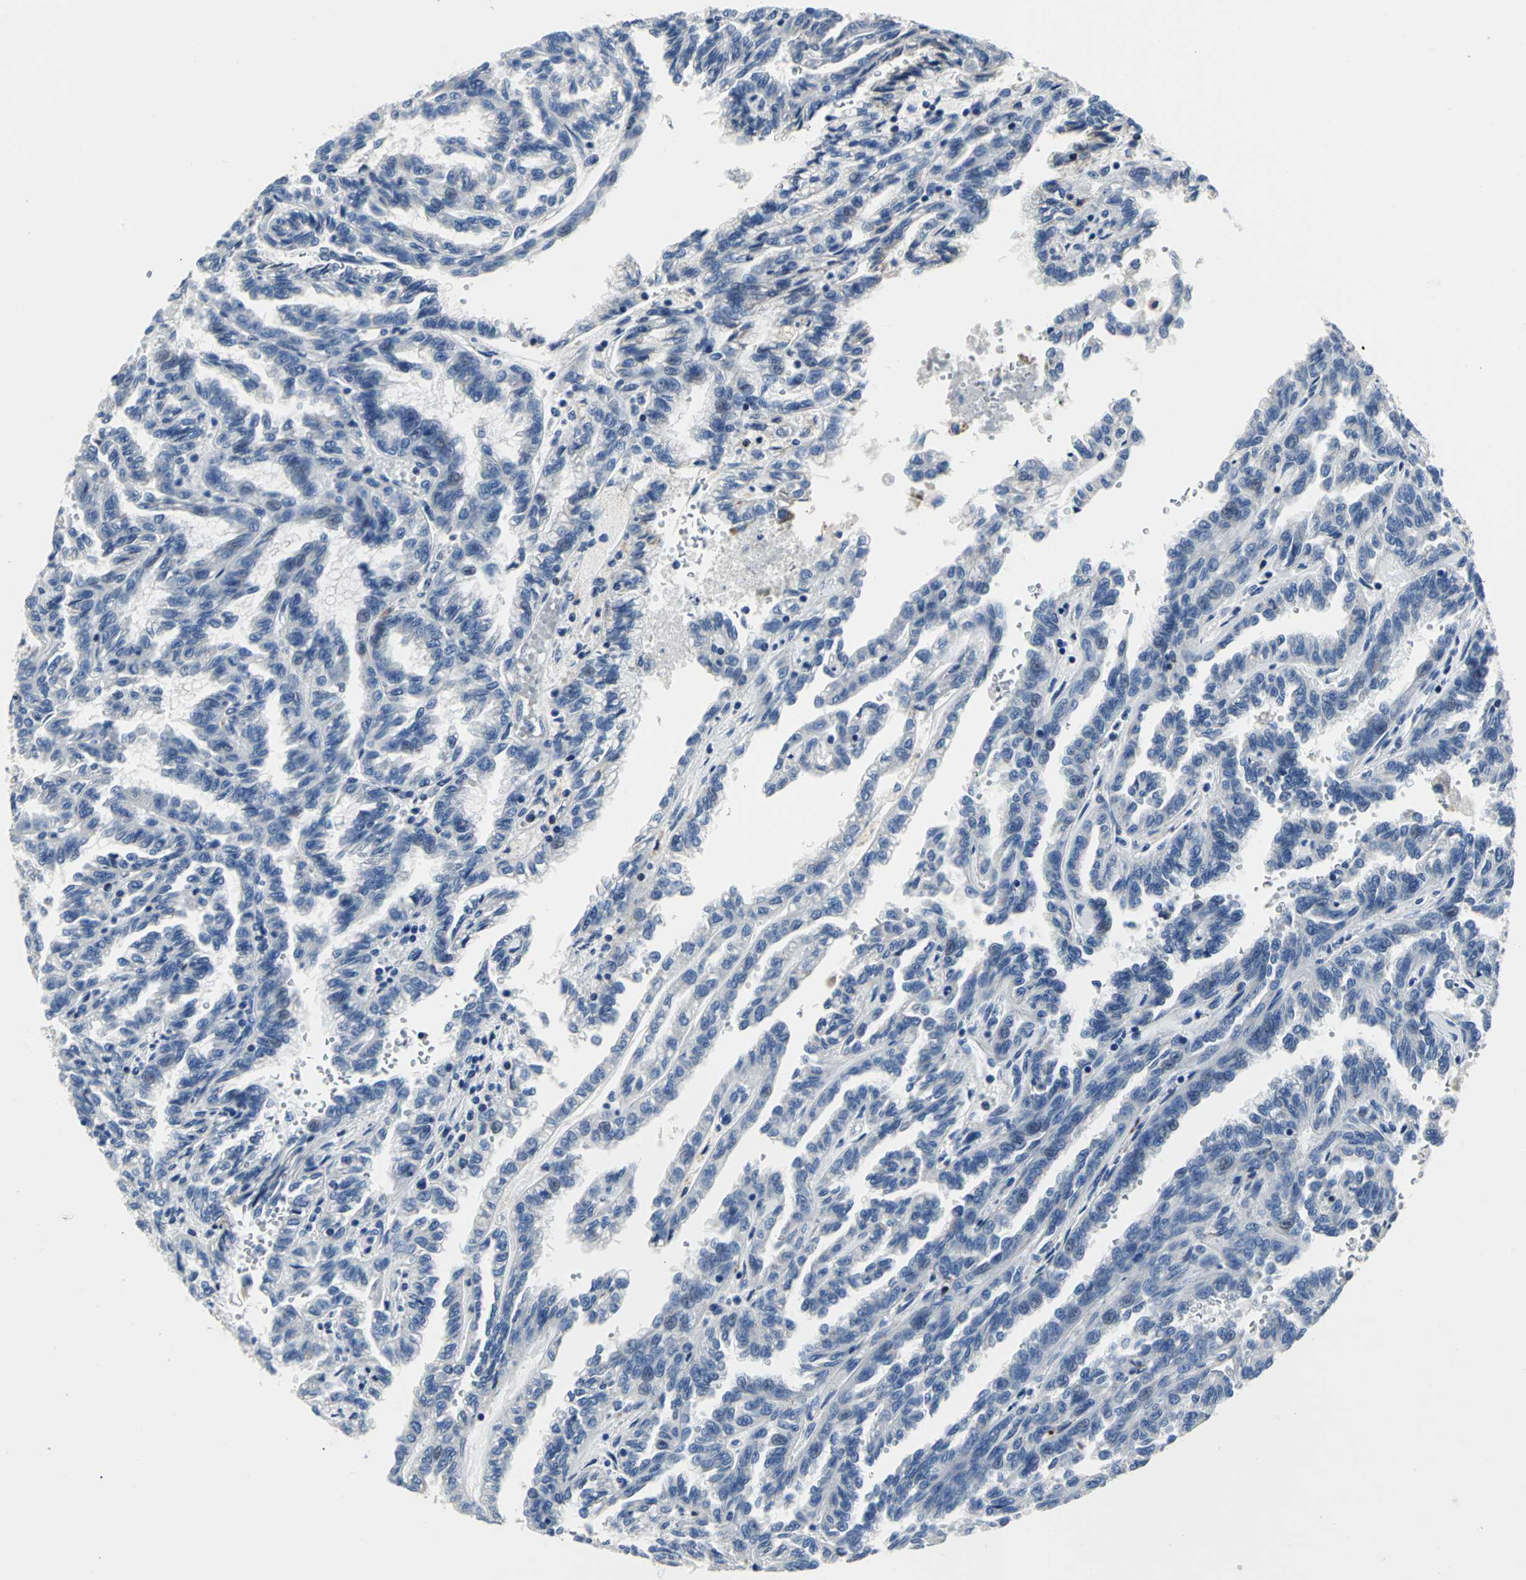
{"staining": {"intensity": "negative", "quantity": "none", "location": "none"}, "tissue": "renal cancer", "cell_type": "Tumor cells", "image_type": "cancer", "snomed": [{"axis": "morphology", "description": "Inflammation, NOS"}, {"axis": "morphology", "description": "Adenocarcinoma, NOS"}, {"axis": "topography", "description": "Kidney"}], "caption": "Image shows no protein staining in tumor cells of renal adenocarcinoma tissue.", "gene": "IFI6", "patient": {"sex": "male", "age": 68}}